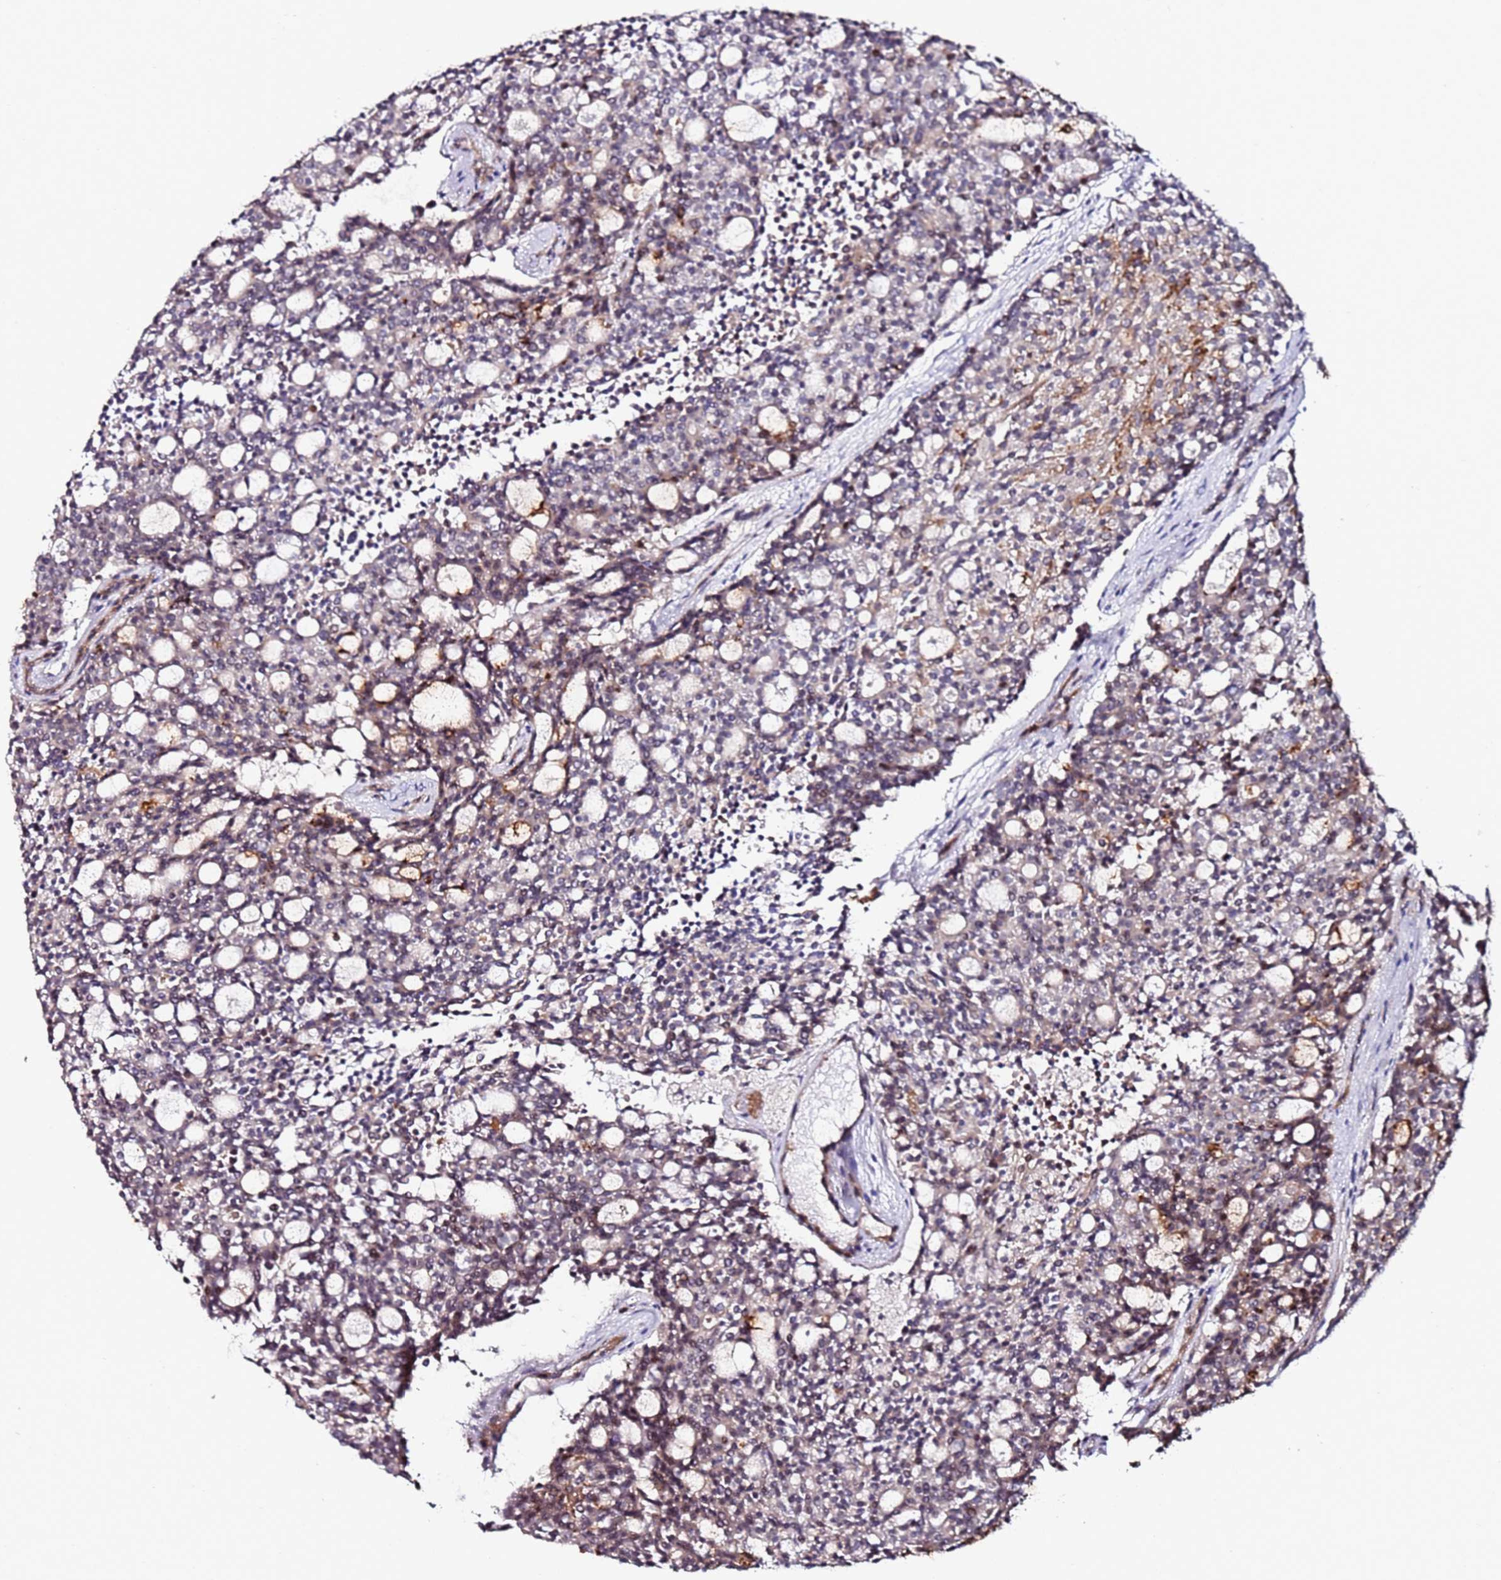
{"staining": {"intensity": "moderate", "quantity": "<25%", "location": "cytoplasmic/membranous"}, "tissue": "carcinoid", "cell_type": "Tumor cells", "image_type": "cancer", "snomed": [{"axis": "morphology", "description": "Carcinoid, malignant, NOS"}, {"axis": "topography", "description": "Pancreas"}], "caption": "Human carcinoid (malignant) stained with a brown dye shows moderate cytoplasmic/membranous positive staining in approximately <25% of tumor cells.", "gene": "DUSP28", "patient": {"sex": "female", "age": 54}}